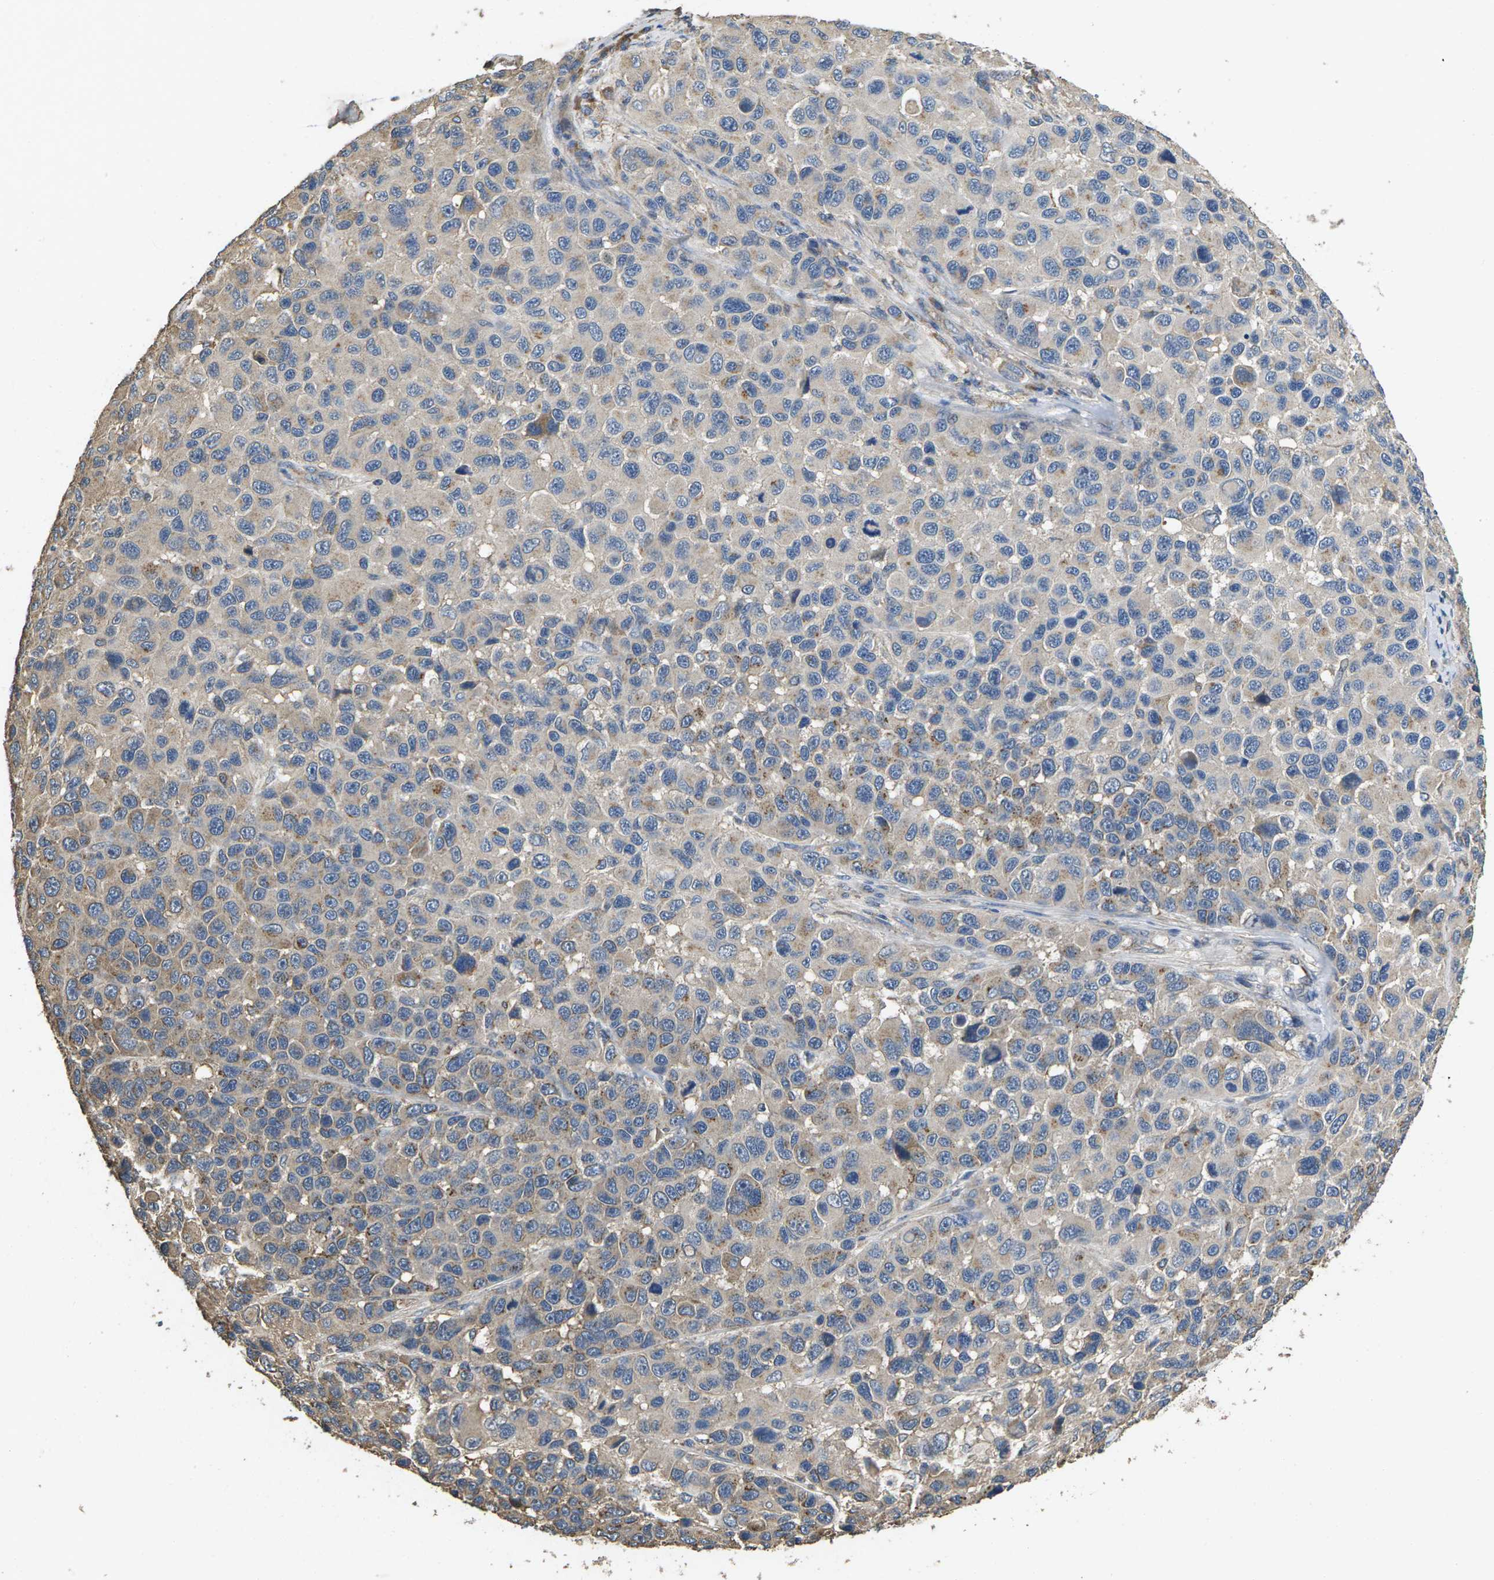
{"staining": {"intensity": "weak", "quantity": "25%-75%", "location": "cytoplasmic/membranous"}, "tissue": "melanoma", "cell_type": "Tumor cells", "image_type": "cancer", "snomed": [{"axis": "morphology", "description": "Malignant melanoma, NOS"}, {"axis": "topography", "description": "Skin"}], "caption": "This micrograph demonstrates immunohistochemistry staining of malignant melanoma, with low weak cytoplasmic/membranous positivity in approximately 25%-75% of tumor cells.", "gene": "B4GAT1", "patient": {"sex": "male", "age": 53}}